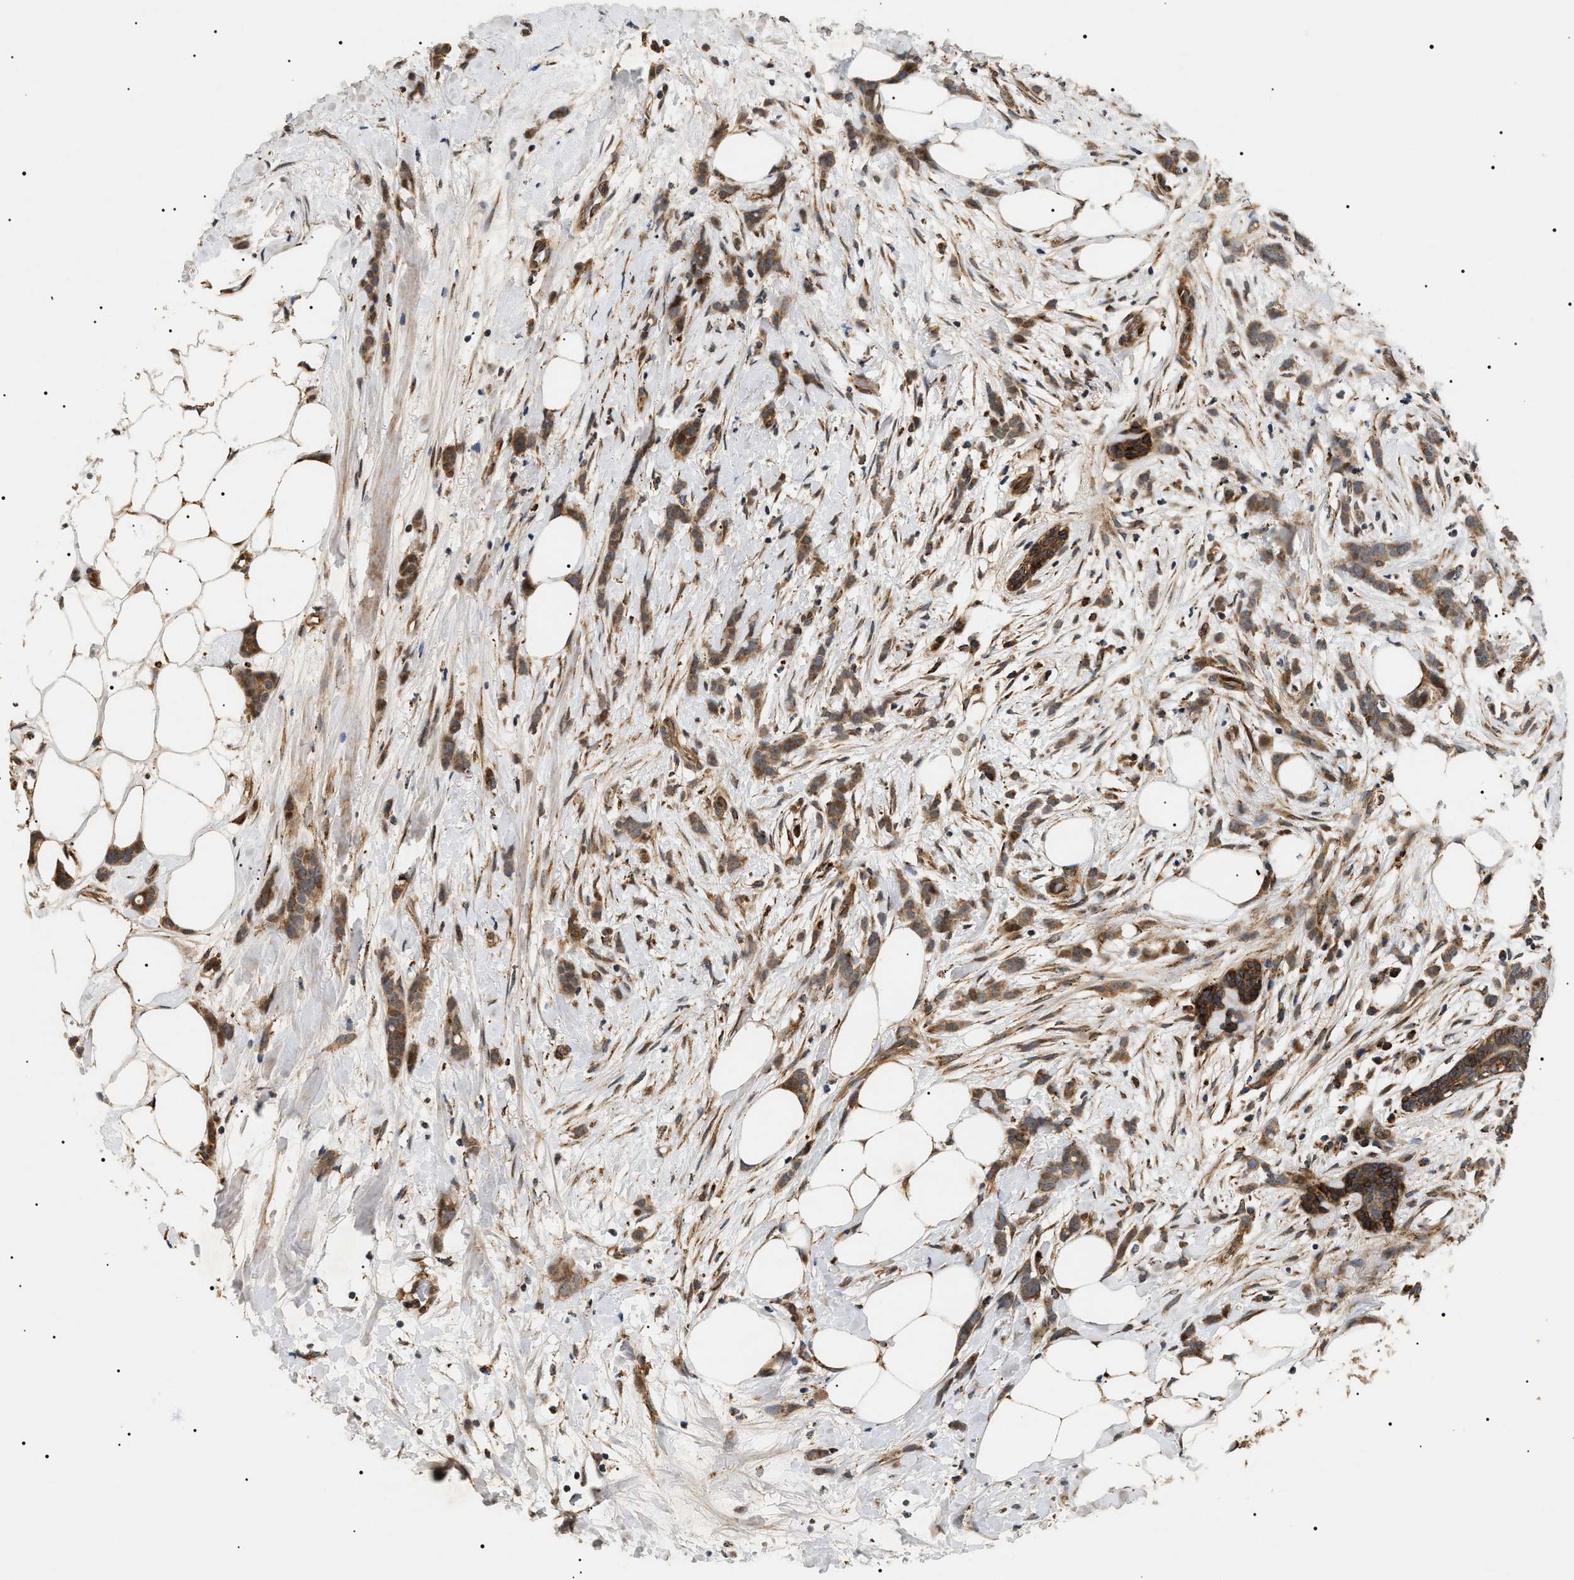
{"staining": {"intensity": "moderate", "quantity": ">75%", "location": "cytoplasmic/membranous"}, "tissue": "breast cancer", "cell_type": "Tumor cells", "image_type": "cancer", "snomed": [{"axis": "morphology", "description": "Lobular carcinoma, in situ"}, {"axis": "morphology", "description": "Lobular carcinoma"}, {"axis": "topography", "description": "Breast"}], "caption": "DAB immunohistochemical staining of breast lobular carcinoma in situ reveals moderate cytoplasmic/membranous protein positivity in about >75% of tumor cells.", "gene": "ZBTB26", "patient": {"sex": "female", "age": 41}}